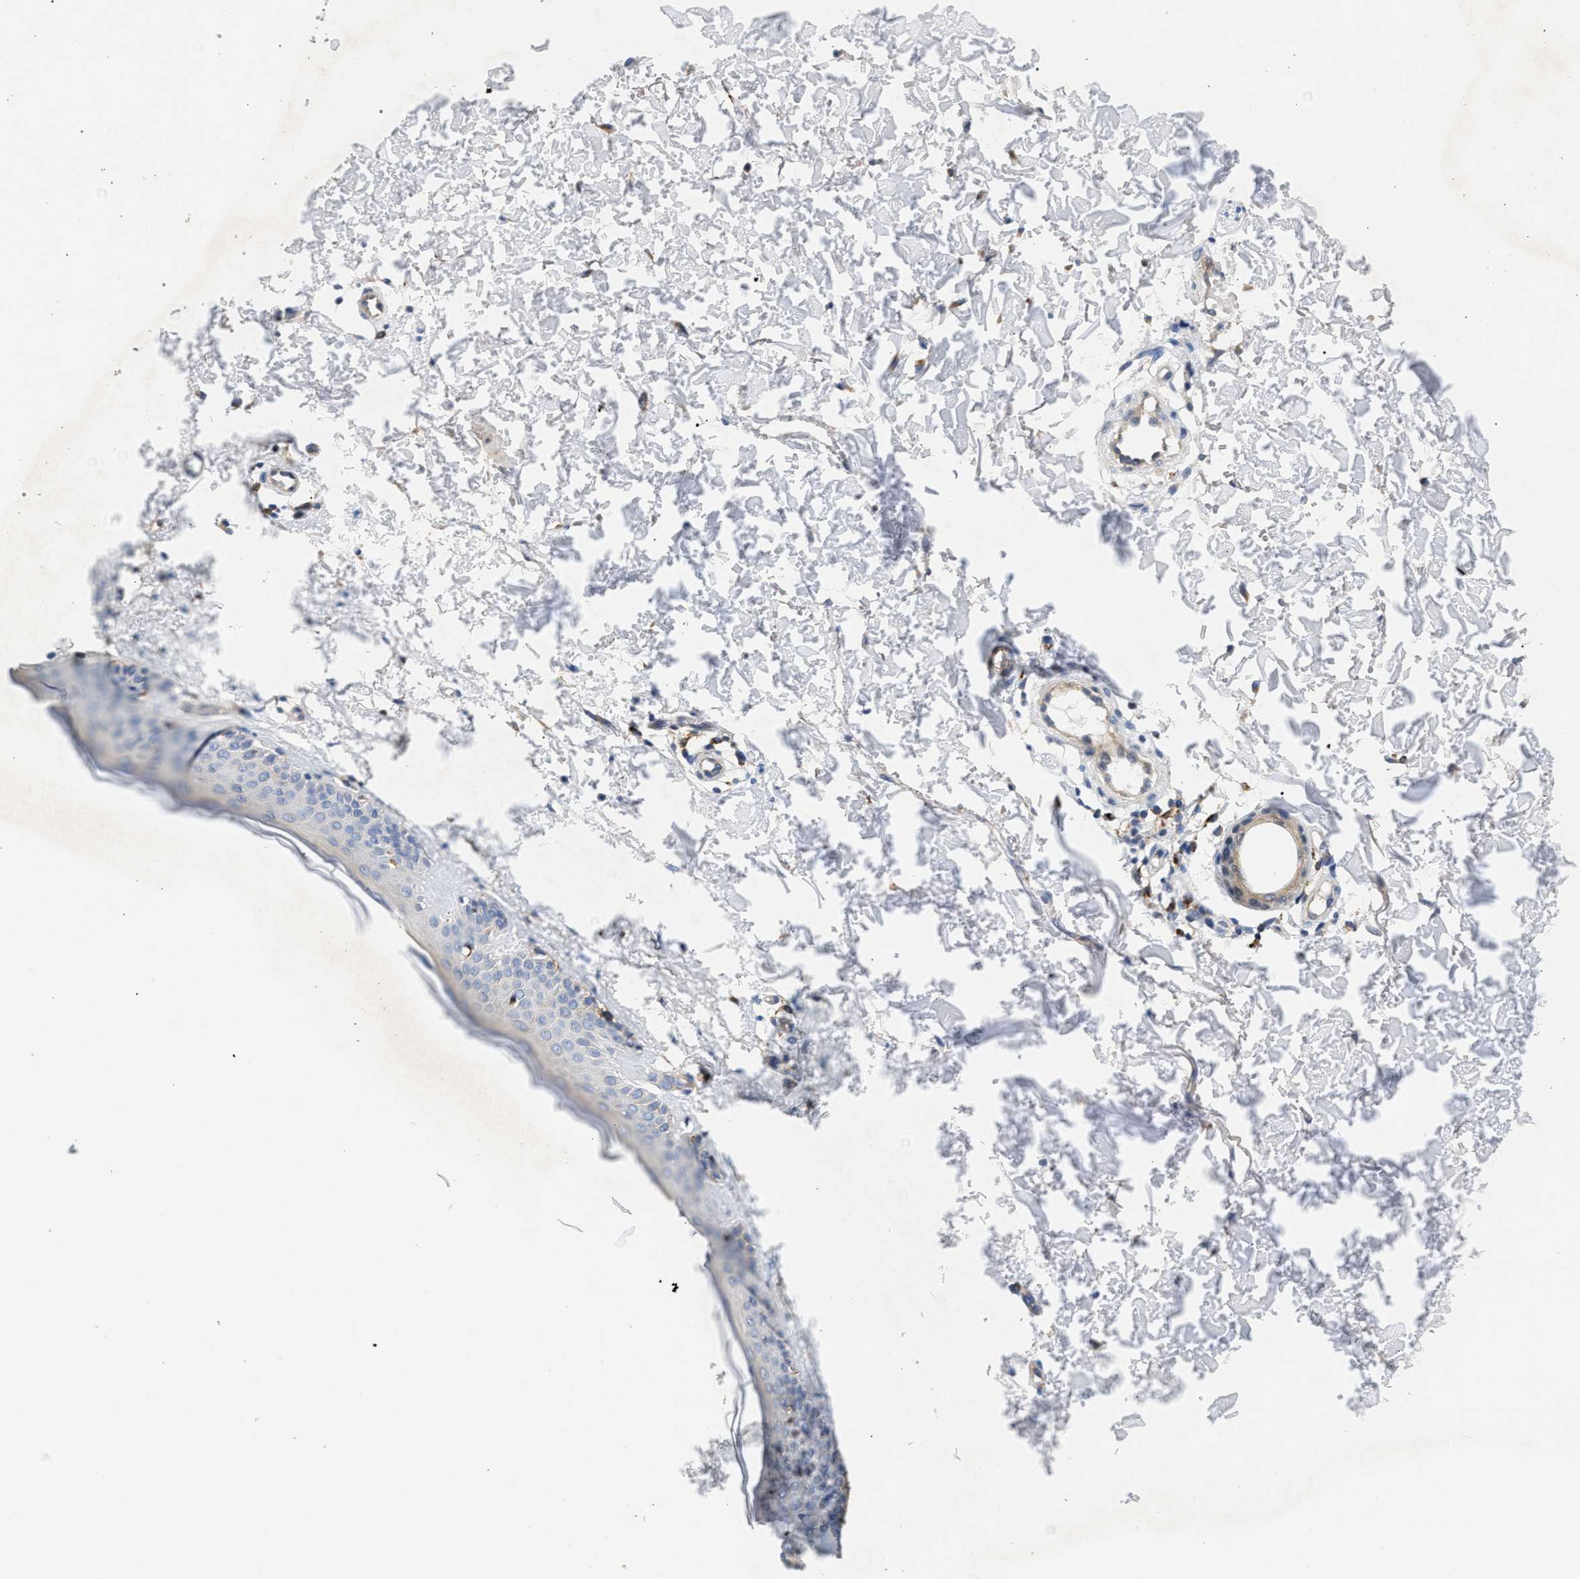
{"staining": {"intensity": "moderate", "quantity": ">75%", "location": "cytoplasmic/membranous"}, "tissue": "skin", "cell_type": "Fibroblasts", "image_type": "normal", "snomed": [{"axis": "morphology", "description": "Normal tissue, NOS"}, {"axis": "morphology", "description": "Malignant melanoma, NOS"}, {"axis": "topography", "description": "Skin"}], "caption": "High-magnification brightfield microscopy of benign skin stained with DAB (3,3'-diaminobenzidine) (brown) and counterstained with hematoxylin (blue). fibroblasts exhibit moderate cytoplasmic/membranous staining is identified in approximately>75% of cells.", "gene": "PPM1L", "patient": {"sex": "male", "age": 83}}